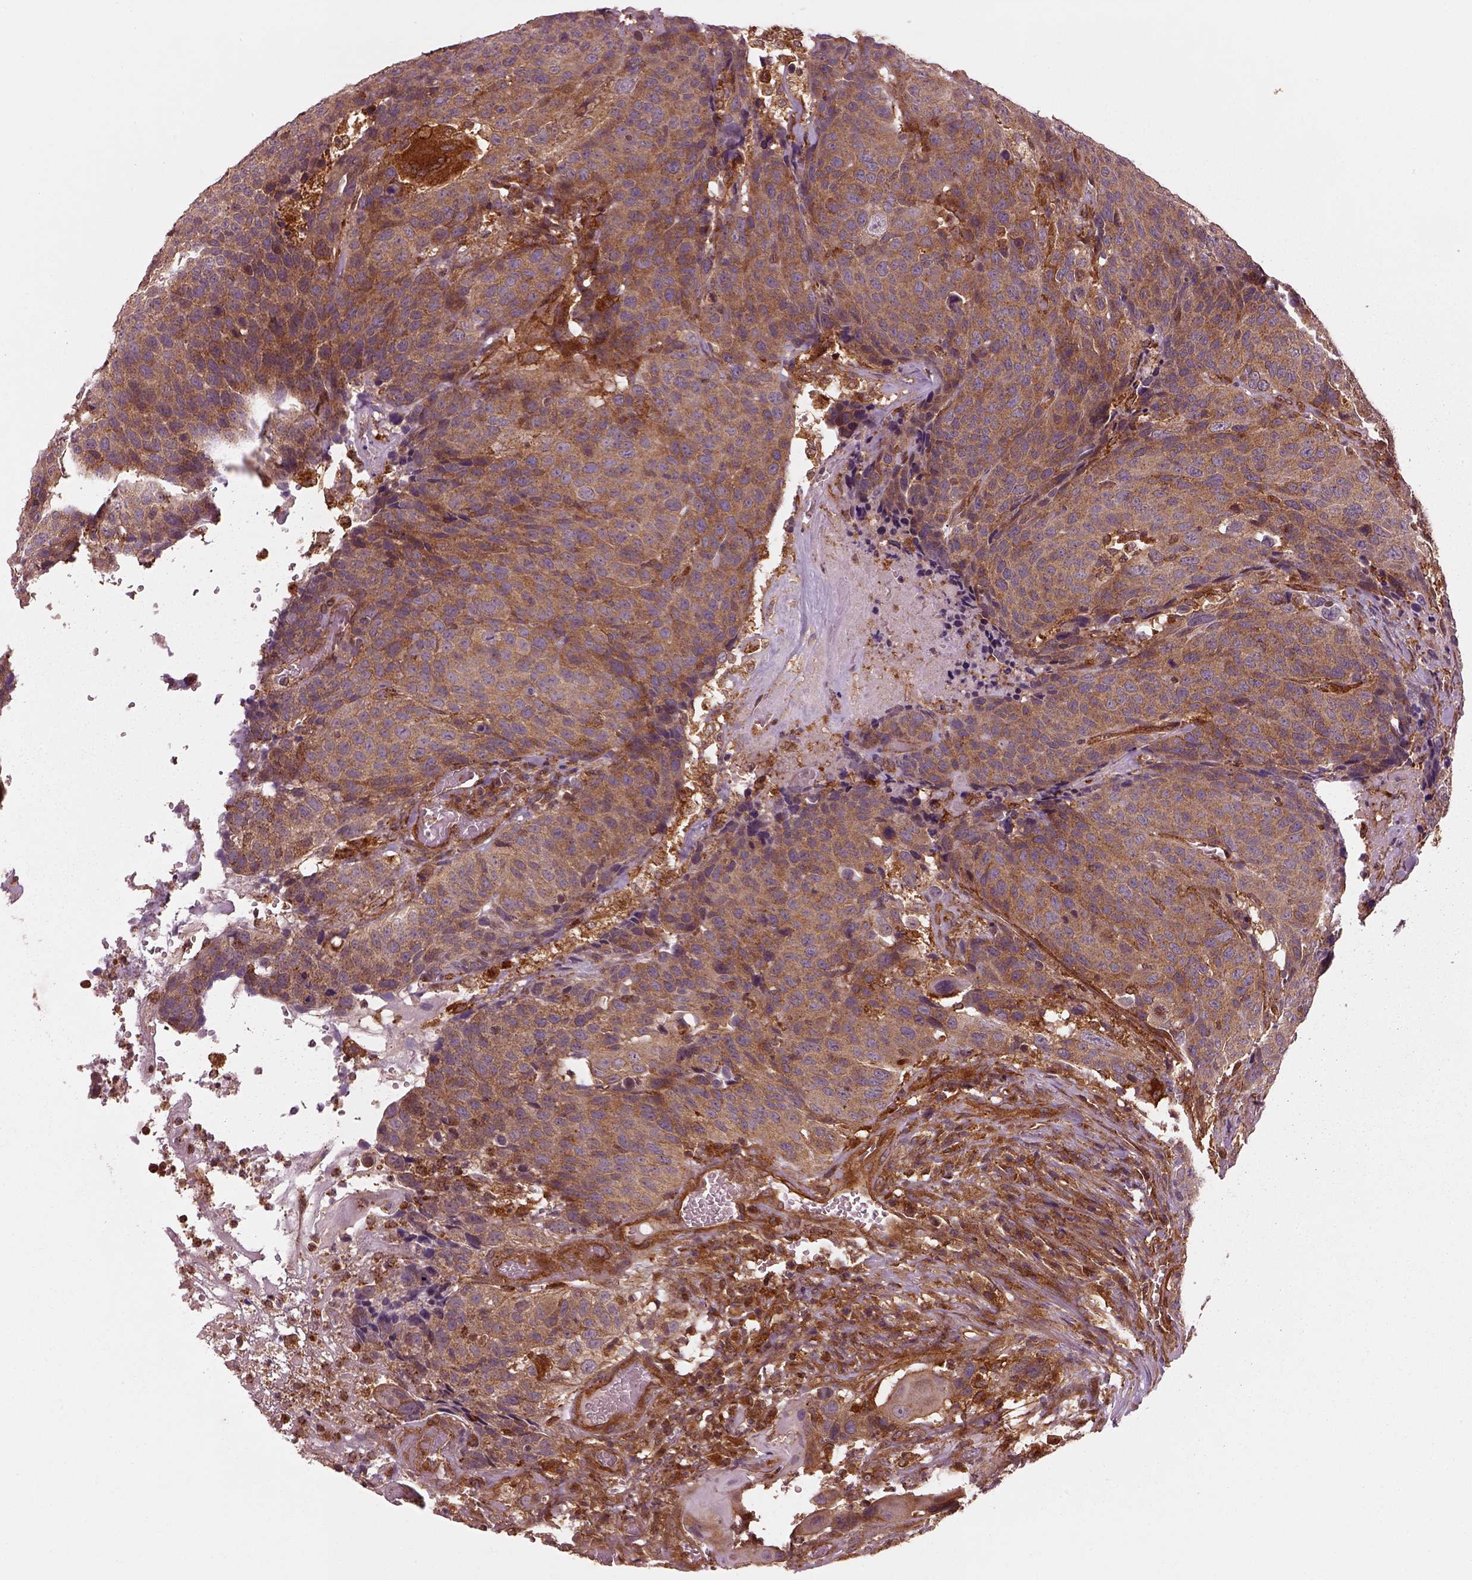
{"staining": {"intensity": "moderate", "quantity": "25%-75%", "location": "cytoplasmic/membranous"}, "tissue": "head and neck cancer", "cell_type": "Tumor cells", "image_type": "cancer", "snomed": [{"axis": "morphology", "description": "Squamous cell carcinoma, NOS"}, {"axis": "topography", "description": "Head-Neck"}], "caption": "Immunohistochemistry (IHC) micrograph of neoplastic tissue: human head and neck cancer (squamous cell carcinoma) stained using immunohistochemistry (IHC) displays medium levels of moderate protein expression localized specifically in the cytoplasmic/membranous of tumor cells, appearing as a cytoplasmic/membranous brown color.", "gene": "WASHC2A", "patient": {"sex": "male", "age": 66}}